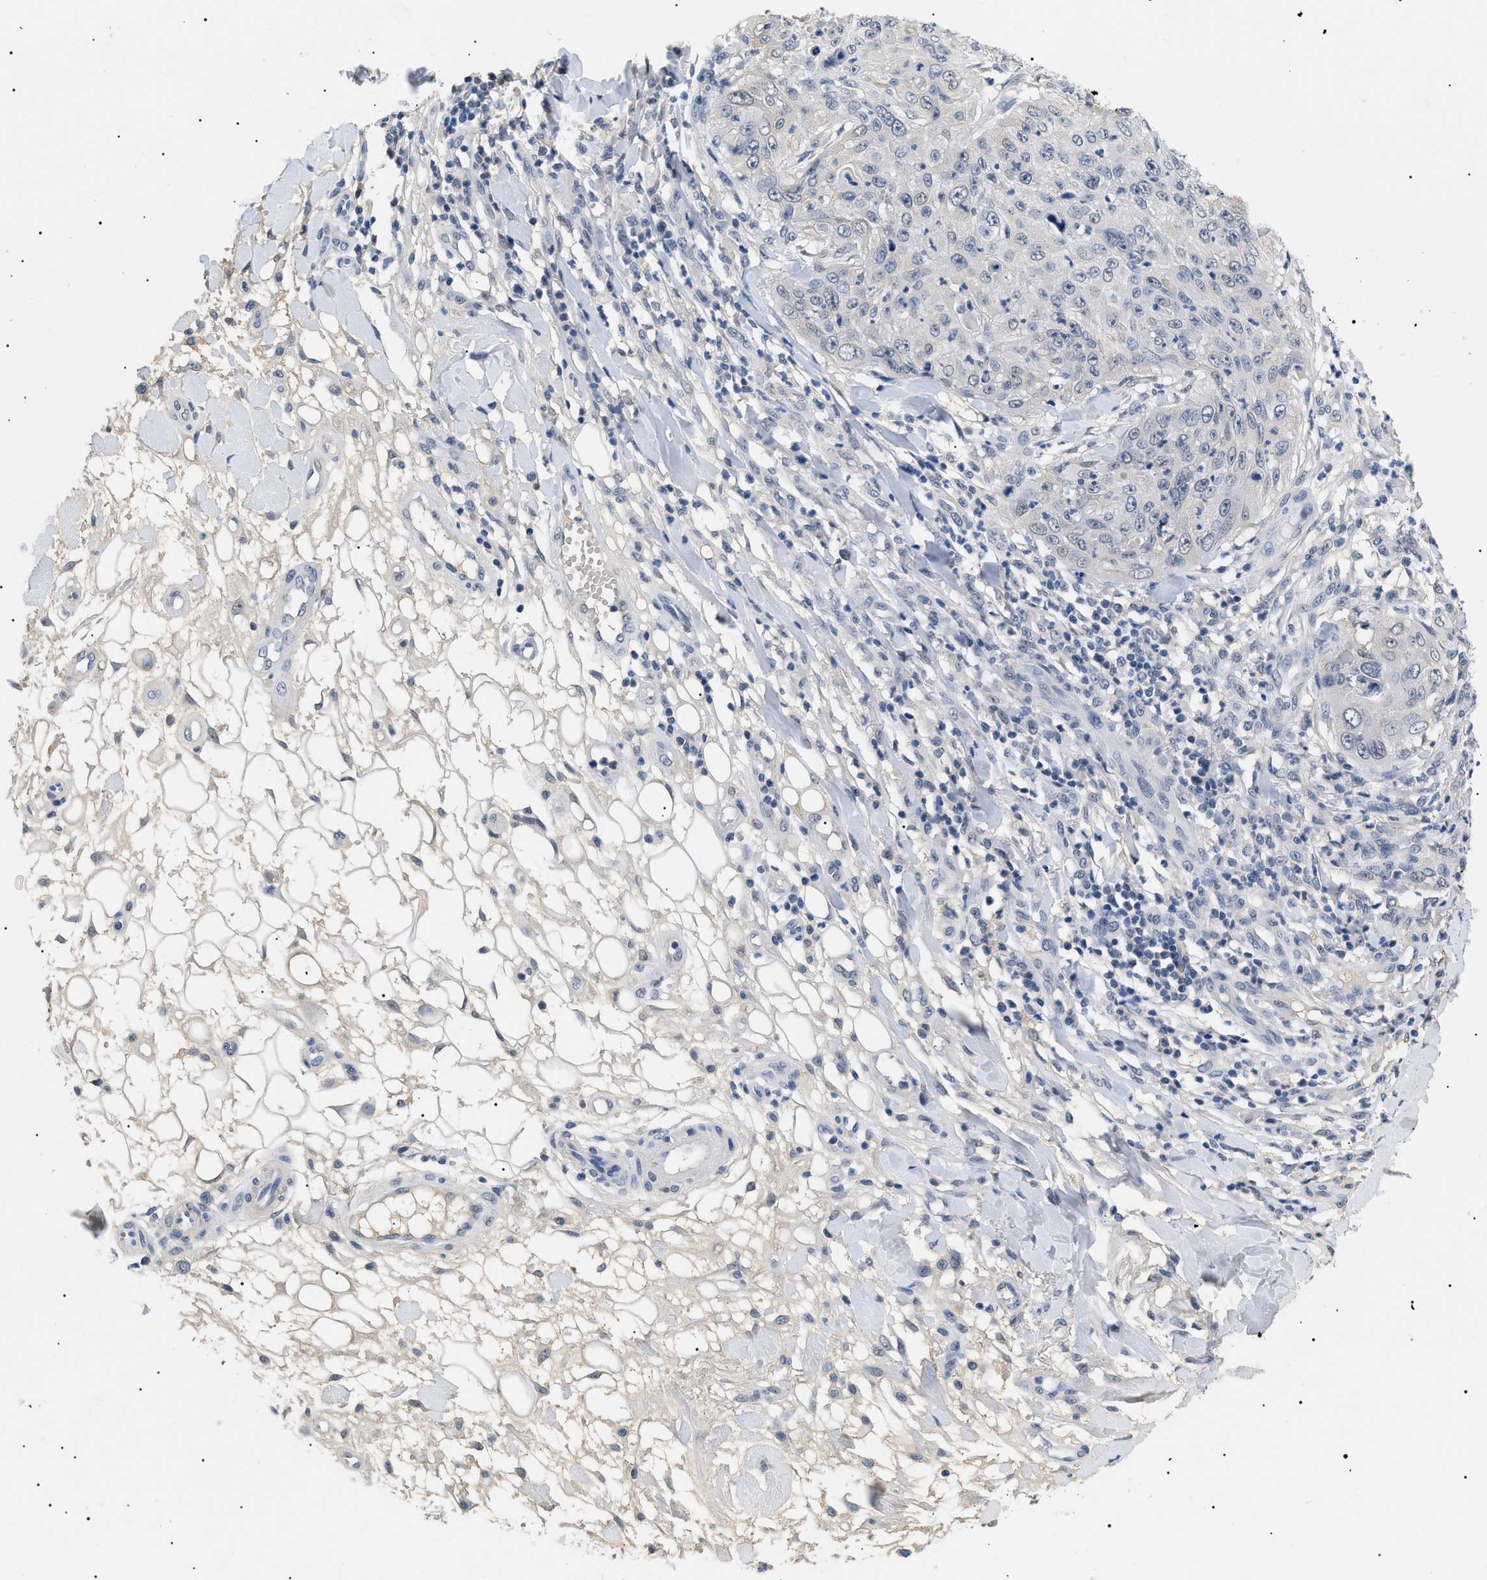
{"staining": {"intensity": "negative", "quantity": "none", "location": "none"}, "tissue": "skin cancer", "cell_type": "Tumor cells", "image_type": "cancer", "snomed": [{"axis": "morphology", "description": "Squamous cell carcinoma, NOS"}, {"axis": "topography", "description": "Skin"}], "caption": "Tumor cells are negative for brown protein staining in skin squamous cell carcinoma.", "gene": "PRRT2", "patient": {"sex": "female", "age": 80}}